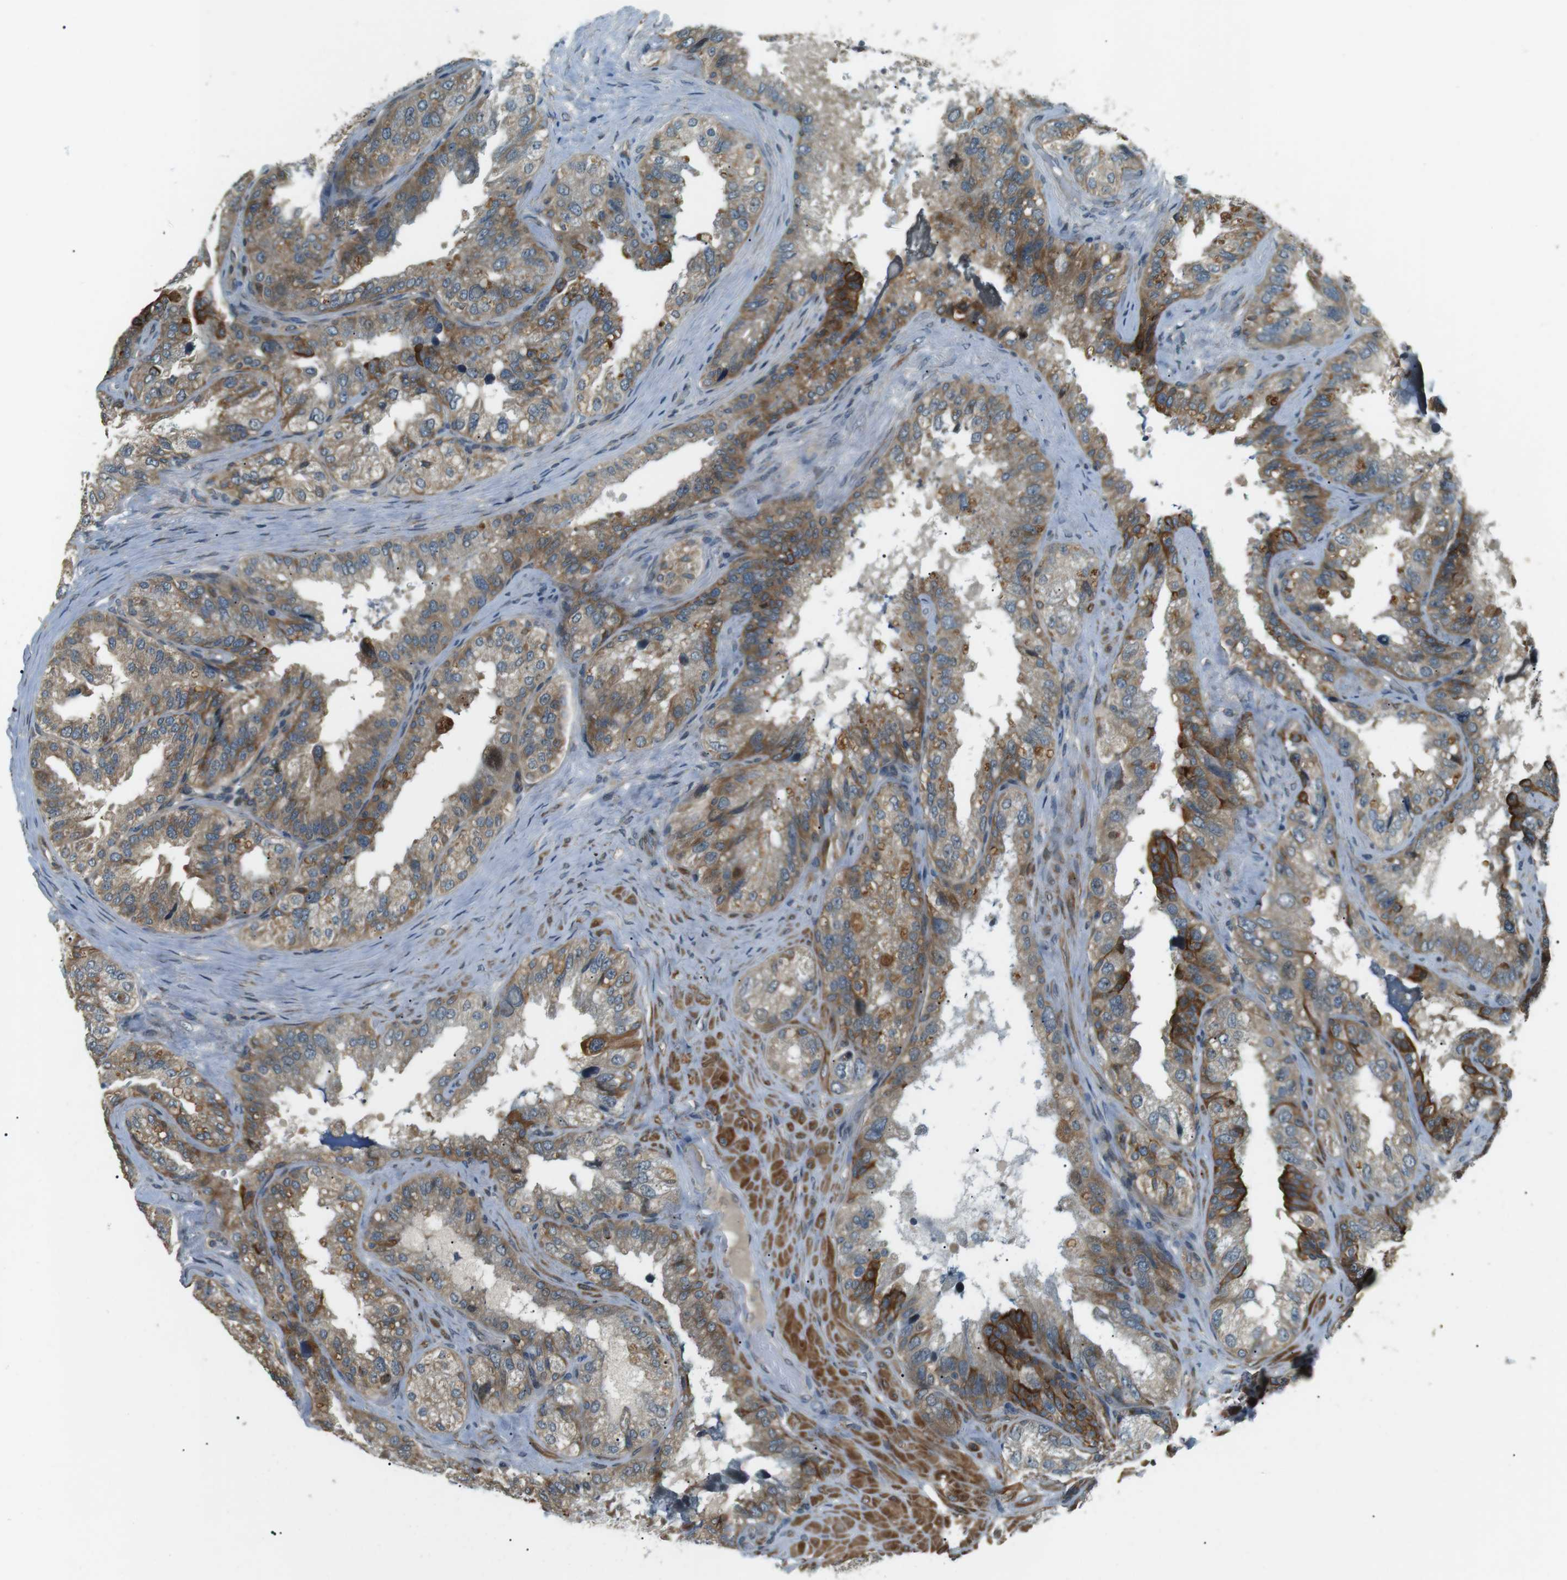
{"staining": {"intensity": "moderate", "quantity": ">75%", "location": "cytoplasmic/membranous"}, "tissue": "seminal vesicle", "cell_type": "Glandular cells", "image_type": "normal", "snomed": [{"axis": "morphology", "description": "Normal tissue, NOS"}, {"axis": "topography", "description": "Seminal veicle"}], "caption": "Protein expression analysis of unremarkable human seminal vesicle reveals moderate cytoplasmic/membranous staining in approximately >75% of glandular cells. The staining was performed using DAB (3,3'-diaminobenzidine) to visualize the protein expression in brown, while the nuclei were stained in blue with hematoxylin (Magnification: 20x).", "gene": "TMEM74", "patient": {"sex": "male", "age": 68}}